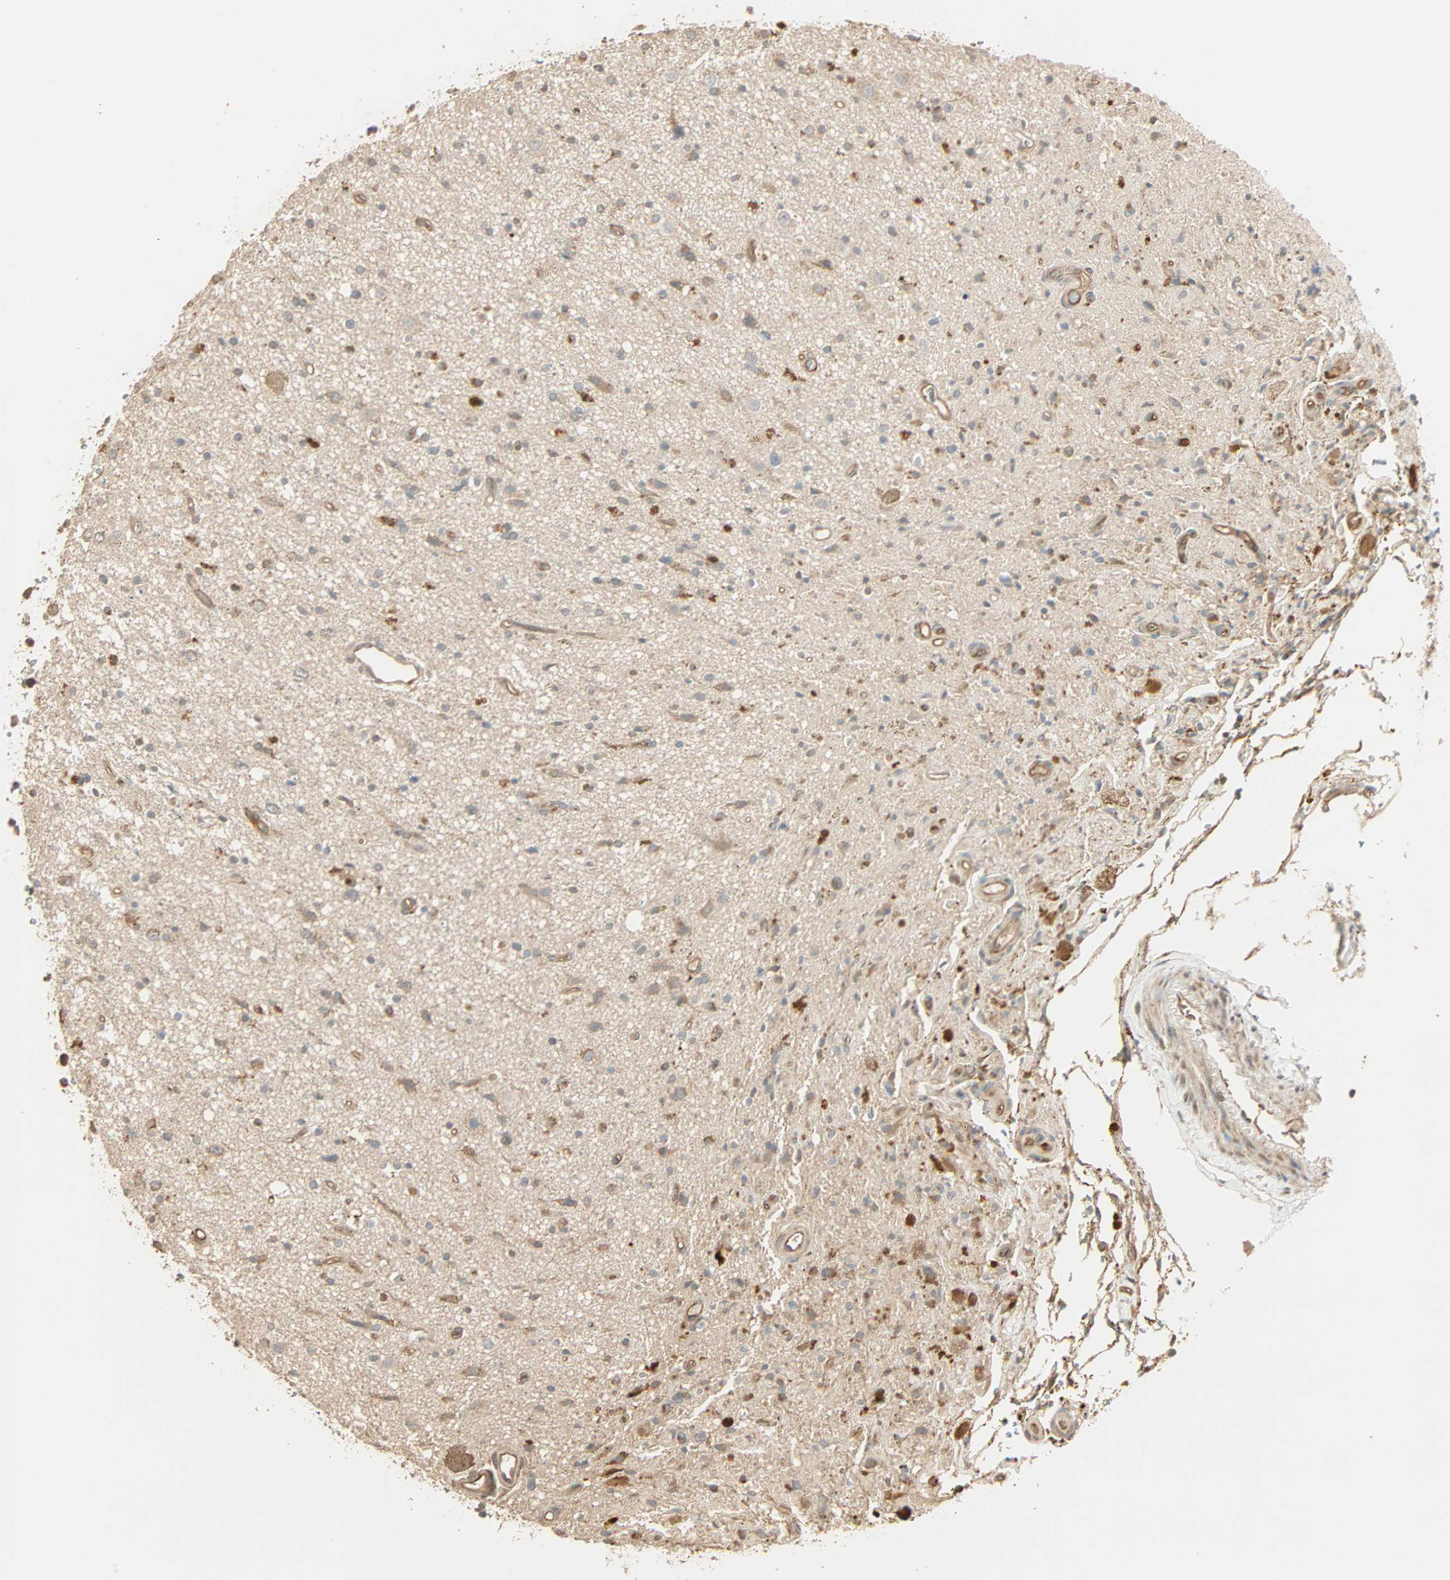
{"staining": {"intensity": "moderate", "quantity": "<25%", "location": "cytoplasmic/membranous"}, "tissue": "glioma", "cell_type": "Tumor cells", "image_type": "cancer", "snomed": [{"axis": "morphology", "description": "Glioma, malignant, High grade"}, {"axis": "topography", "description": "Brain"}], "caption": "Tumor cells demonstrate moderate cytoplasmic/membranous expression in approximately <25% of cells in glioma. The protein of interest is shown in brown color, while the nuclei are stained blue.", "gene": "GALK1", "patient": {"sex": "male", "age": 33}}